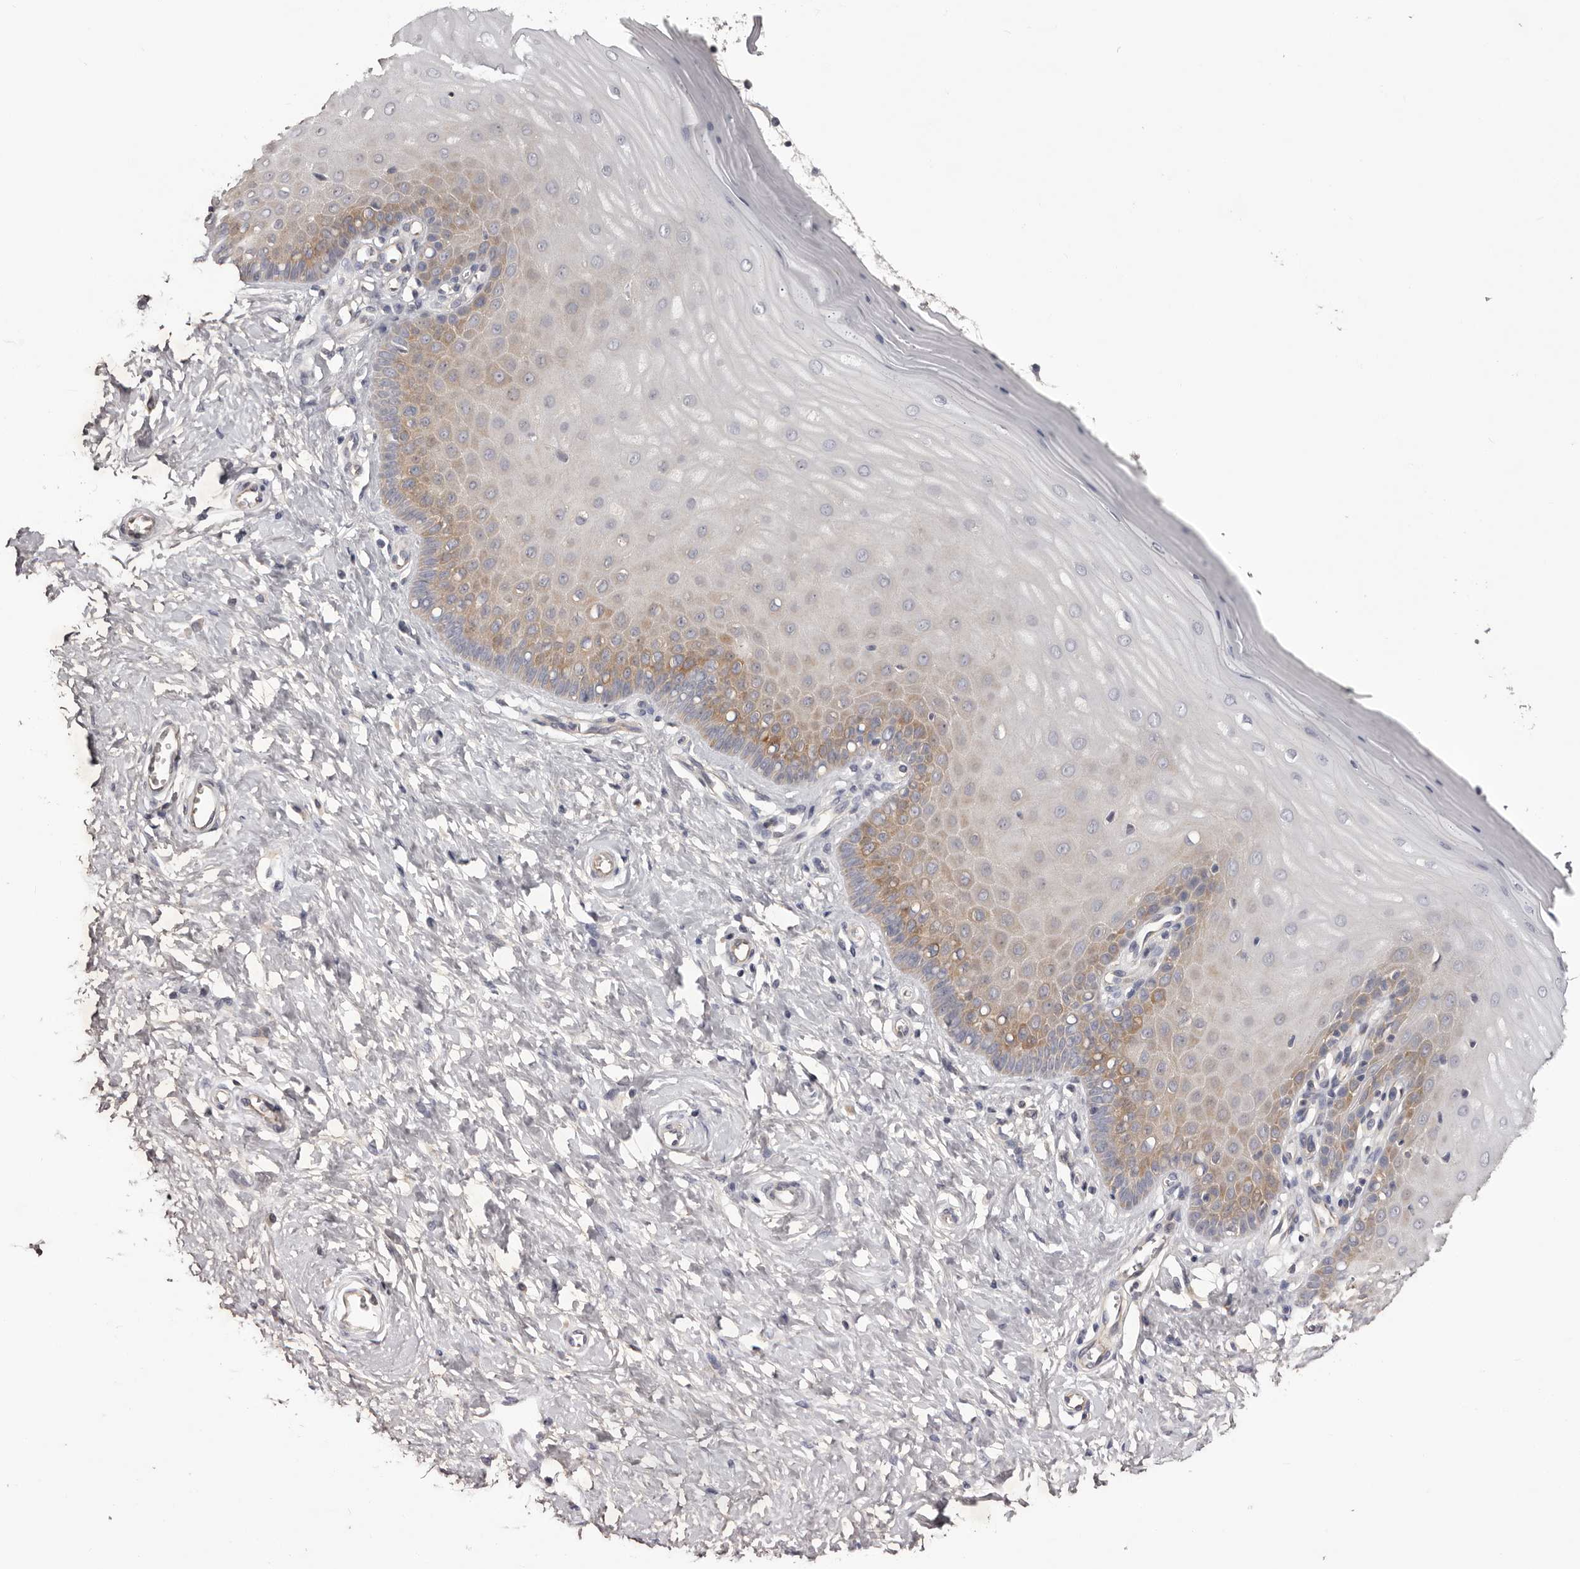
{"staining": {"intensity": "negative", "quantity": "none", "location": "none"}, "tissue": "cervix", "cell_type": "Glandular cells", "image_type": "normal", "snomed": [{"axis": "morphology", "description": "Normal tissue, NOS"}, {"axis": "topography", "description": "Cervix"}], "caption": "Immunohistochemical staining of benign human cervix shows no significant expression in glandular cells.", "gene": "LTV1", "patient": {"sex": "female", "age": 55}}